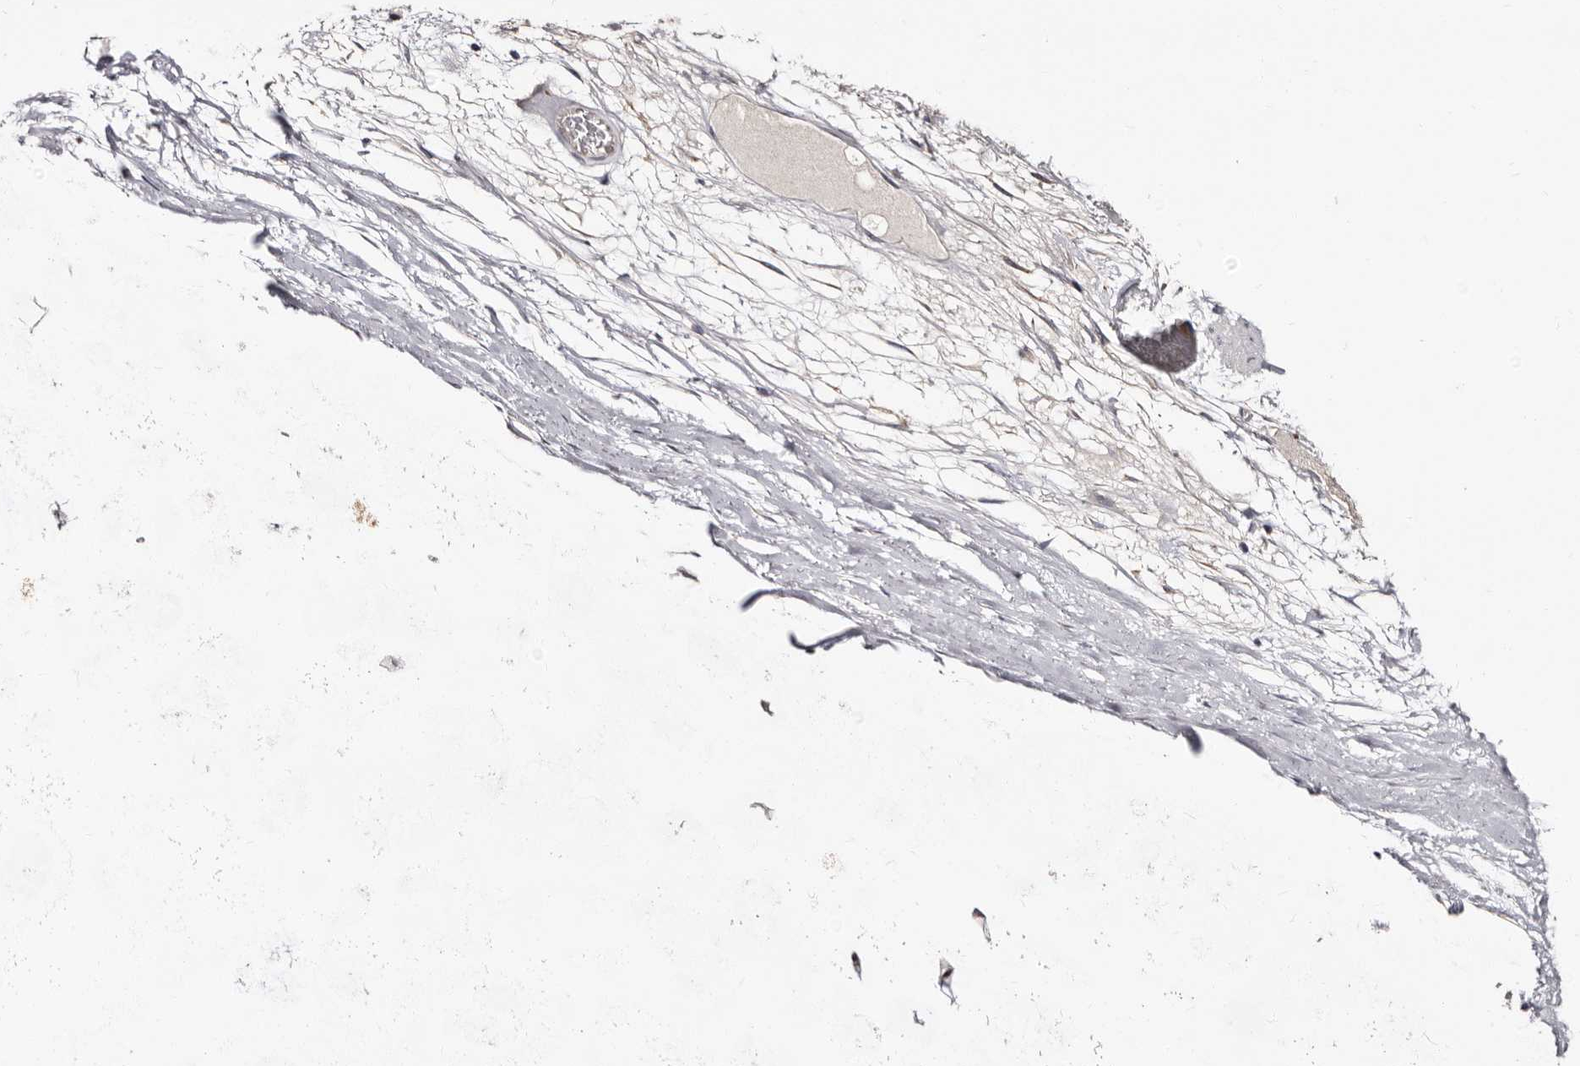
{"staining": {"intensity": "negative", "quantity": "none", "location": "none"}, "tissue": "adipose tissue", "cell_type": "Adipocytes", "image_type": "normal", "snomed": [{"axis": "morphology", "description": "Normal tissue, NOS"}, {"axis": "topography", "description": "Bronchus"}], "caption": "Protein analysis of benign adipose tissue demonstrates no significant expression in adipocytes. Brightfield microscopy of IHC stained with DAB (brown) and hematoxylin (blue), captured at high magnification.", "gene": "PTAFR", "patient": {"sex": "male", "age": 66}}